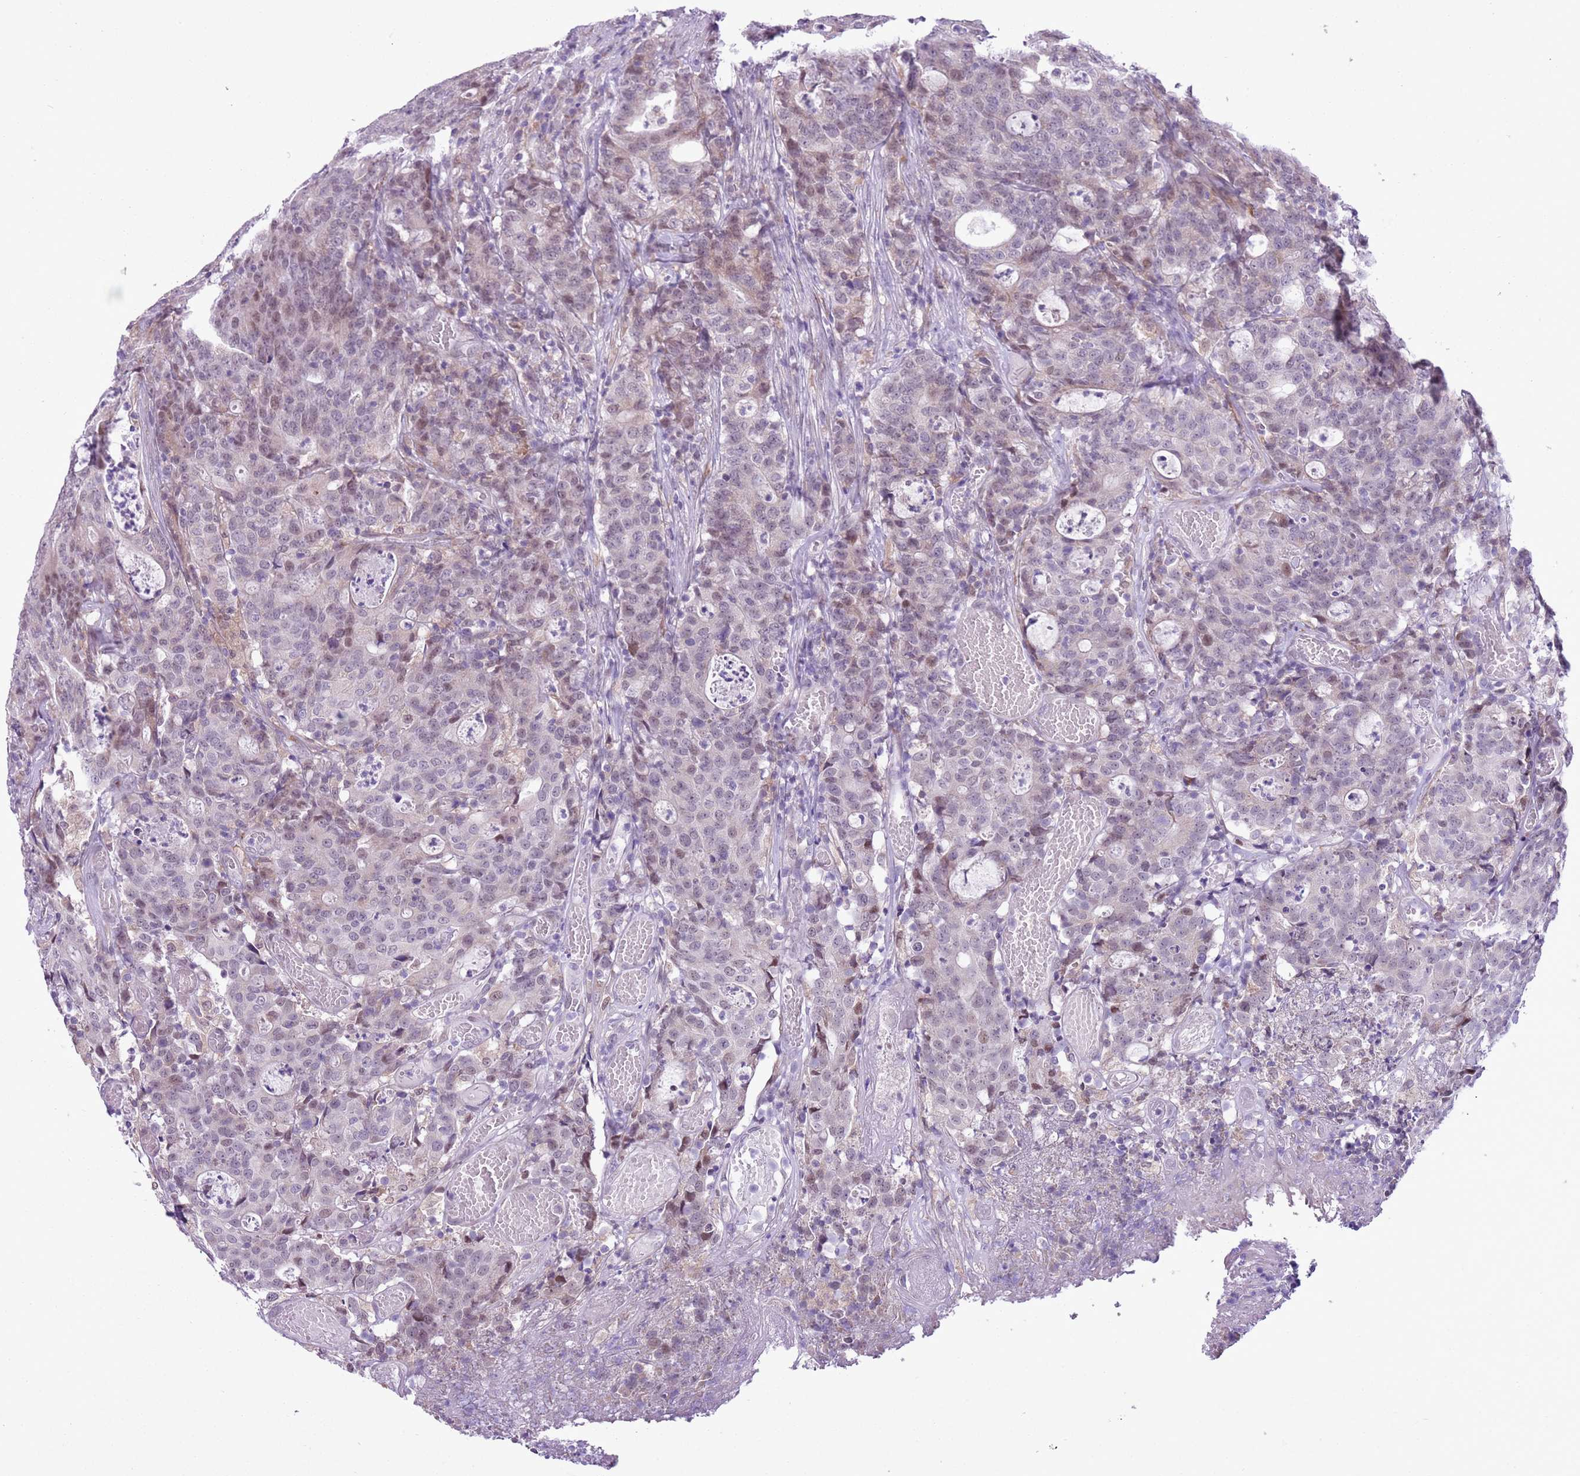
{"staining": {"intensity": "weak", "quantity": "25%-75%", "location": "nuclear"}, "tissue": "colorectal cancer", "cell_type": "Tumor cells", "image_type": "cancer", "snomed": [{"axis": "morphology", "description": "Adenocarcinoma, NOS"}, {"axis": "topography", "description": "Colon"}], "caption": "IHC (DAB (3,3'-diaminobenzidine)) staining of human adenocarcinoma (colorectal) demonstrates weak nuclear protein staining in approximately 25%-75% of tumor cells. The staining was performed using DAB to visualize the protein expression in brown, while the nuclei were stained in blue with hematoxylin (Magnification: 20x).", "gene": "ZNF576", "patient": {"sex": "male", "age": 83}}